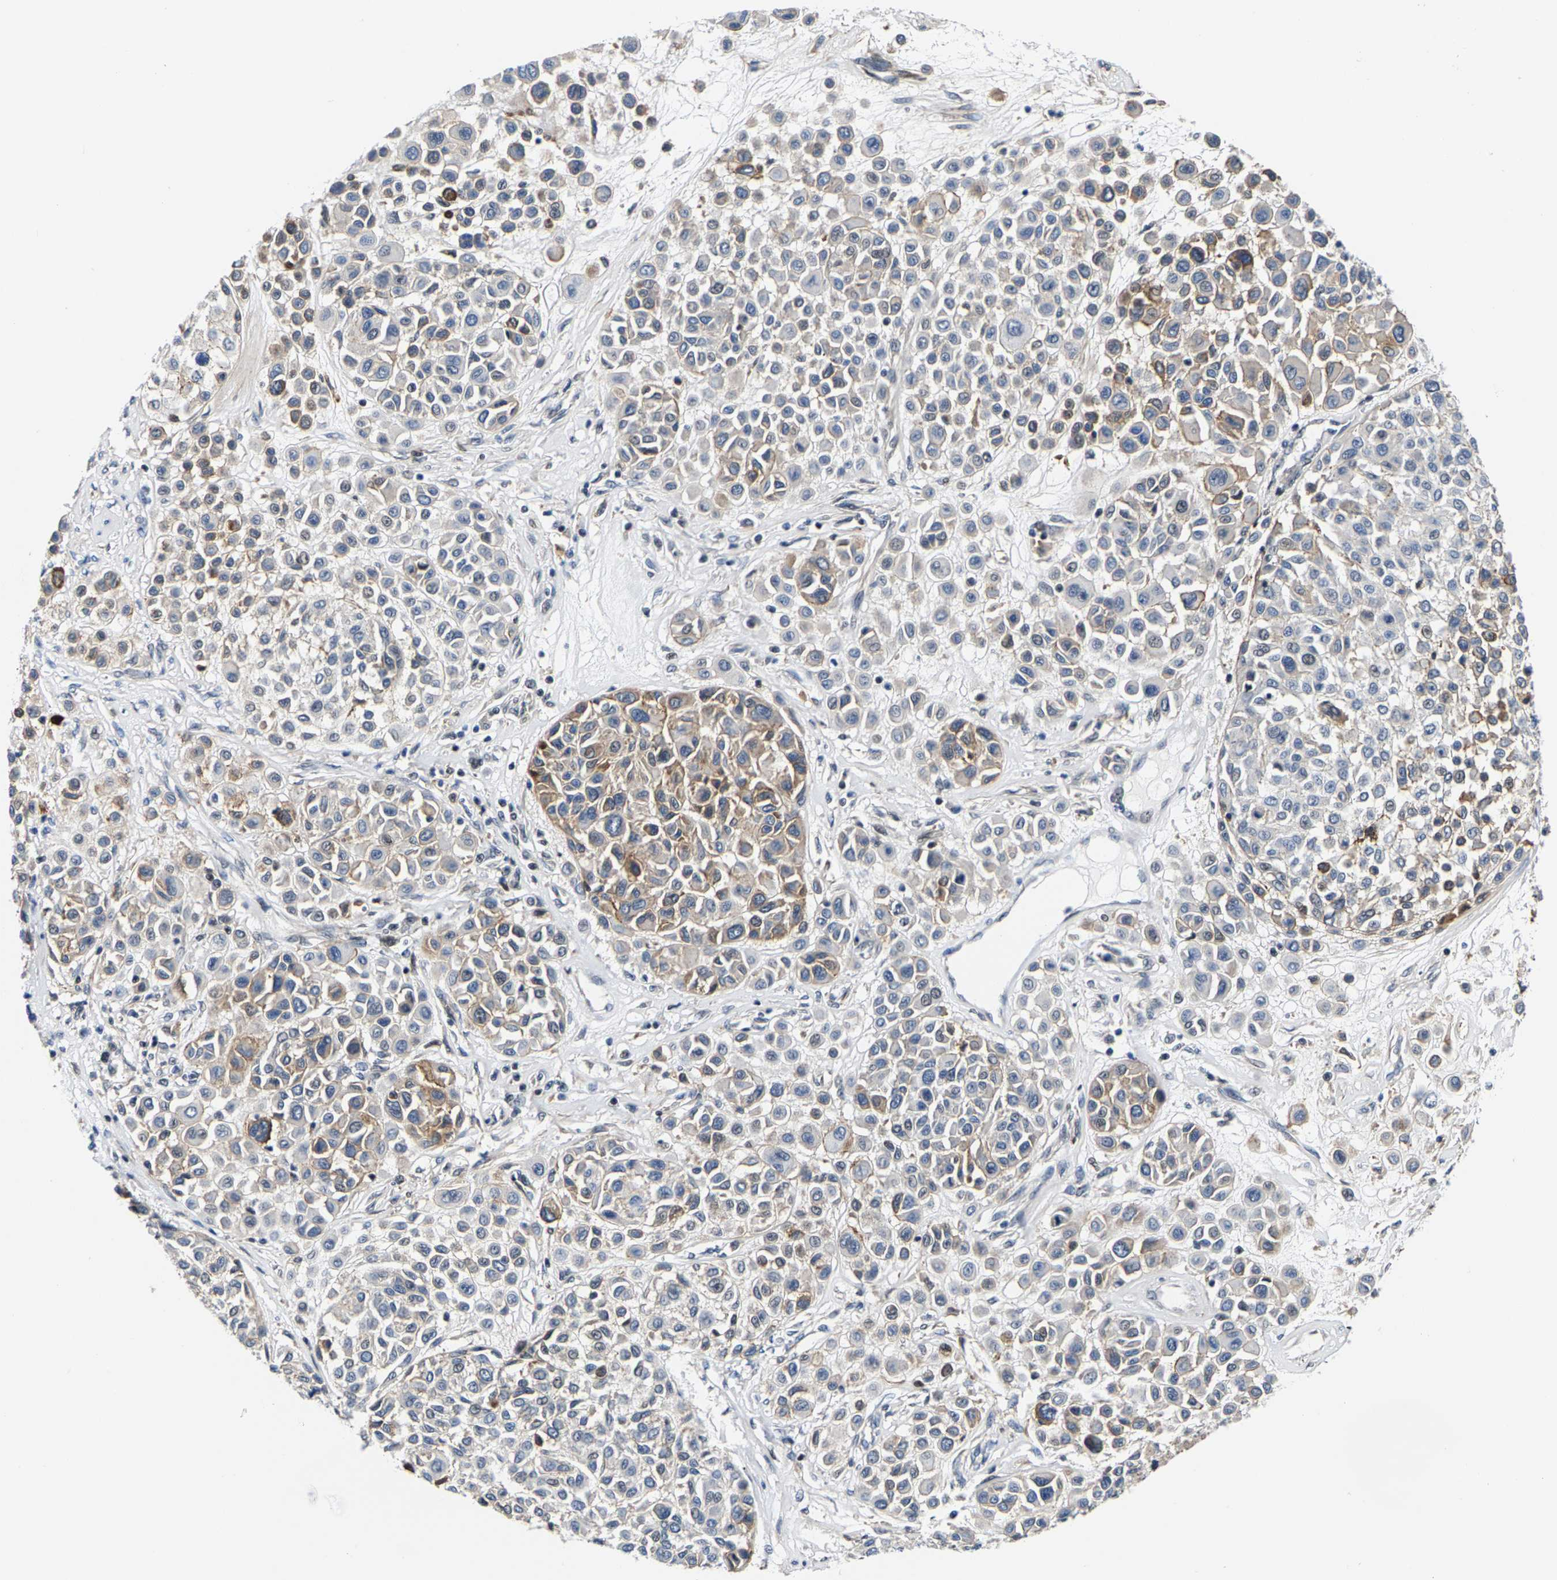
{"staining": {"intensity": "moderate", "quantity": "25%-75%", "location": "cytoplasmic/membranous"}, "tissue": "melanoma", "cell_type": "Tumor cells", "image_type": "cancer", "snomed": [{"axis": "morphology", "description": "Malignant melanoma, Metastatic site"}, {"axis": "topography", "description": "Soft tissue"}], "caption": "A brown stain highlights moderate cytoplasmic/membranous staining of a protein in human malignant melanoma (metastatic site) tumor cells.", "gene": "GTPBP10", "patient": {"sex": "male", "age": 41}}